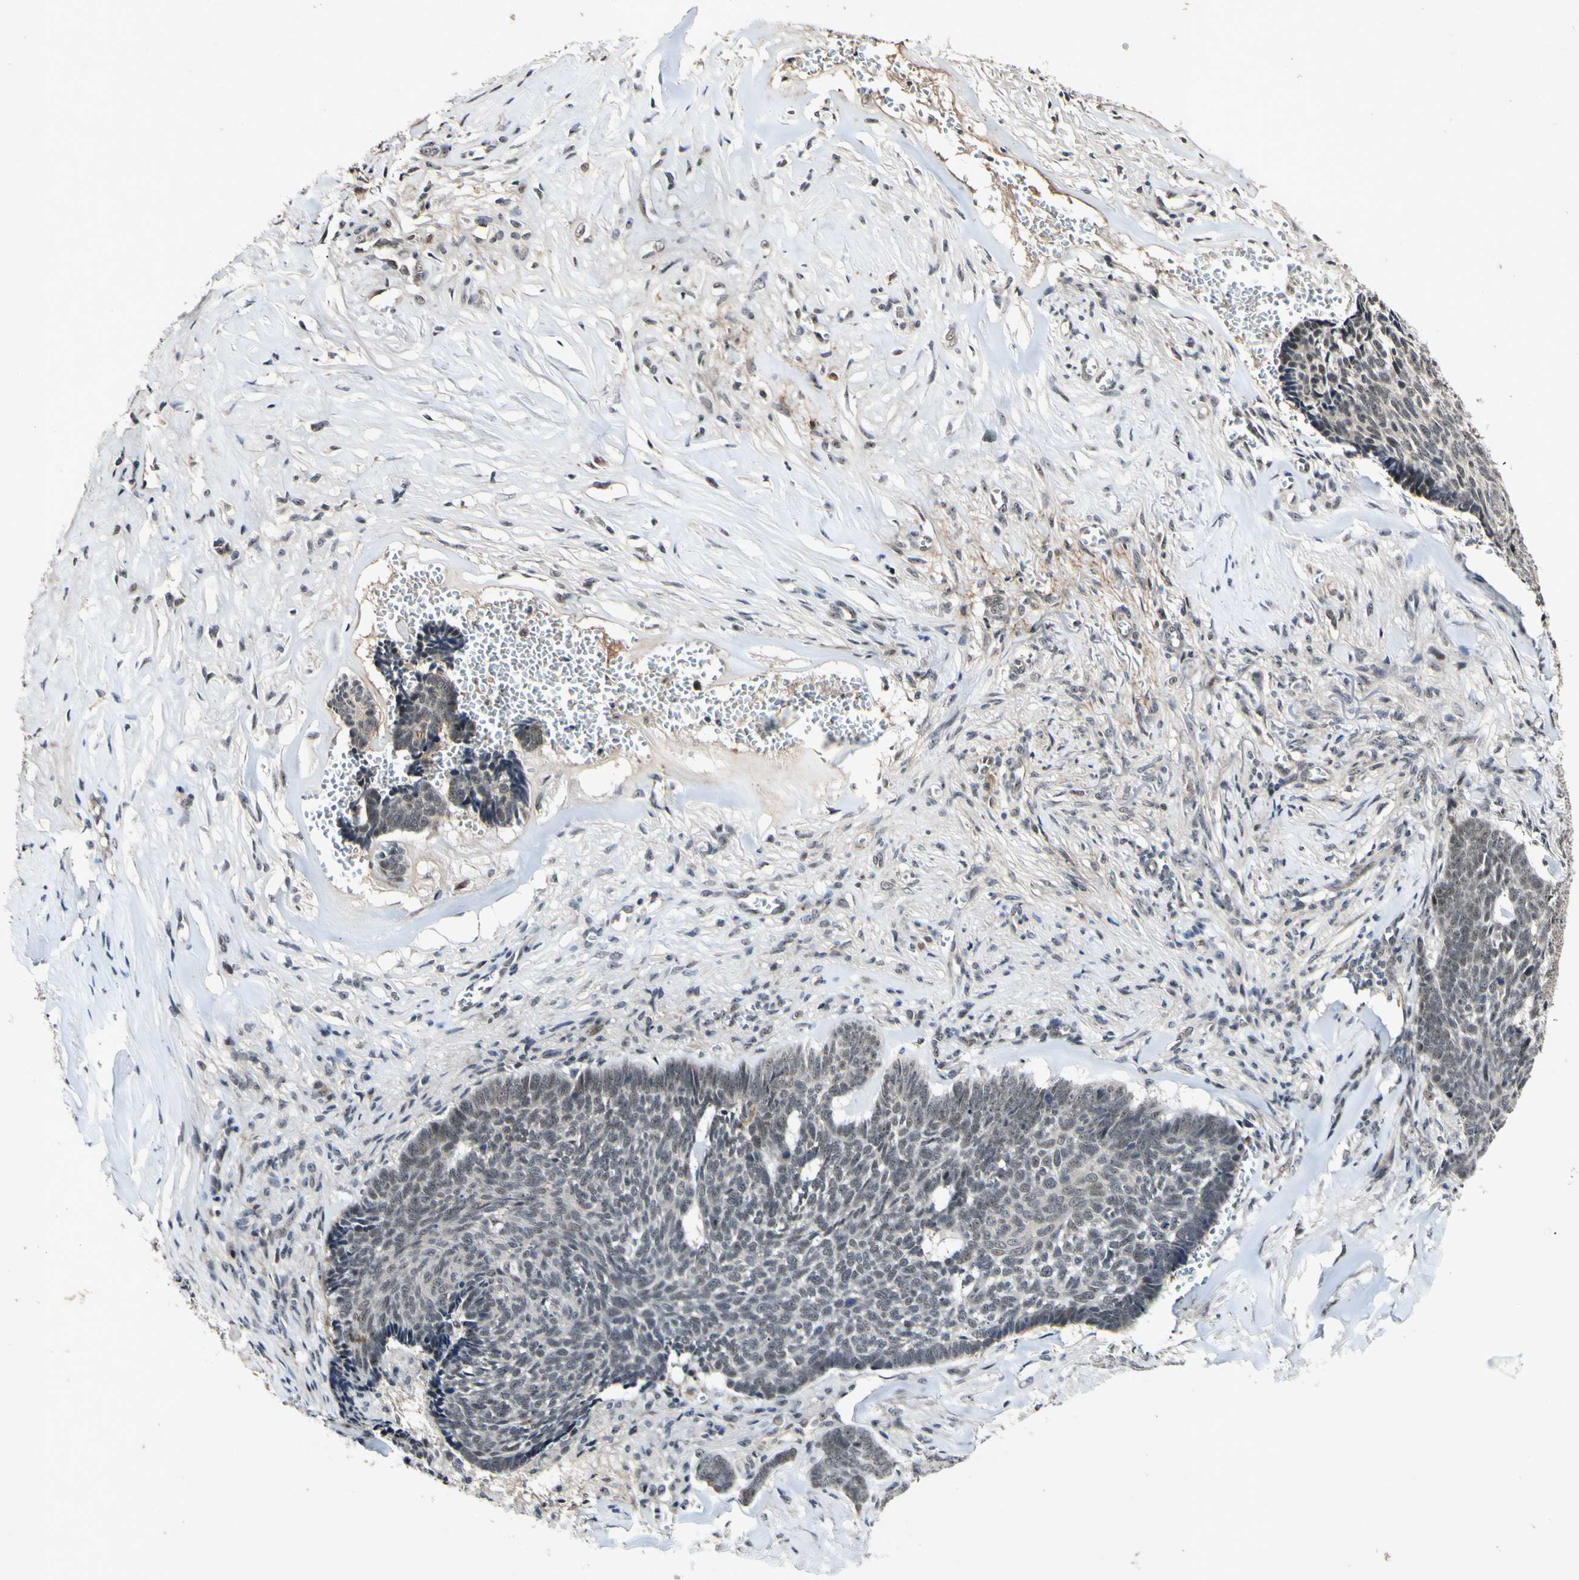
{"staining": {"intensity": "negative", "quantity": "none", "location": "none"}, "tissue": "skin cancer", "cell_type": "Tumor cells", "image_type": "cancer", "snomed": [{"axis": "morphology", "description": "Basal cell carcinoma"}, {"axis": "topography", "description": "Skin"}], "caption": "Tumor cells show no significant protein staining in skin cancer.", "gene": "POLR2F", "patient": {"sex": "male", "age": 84}}